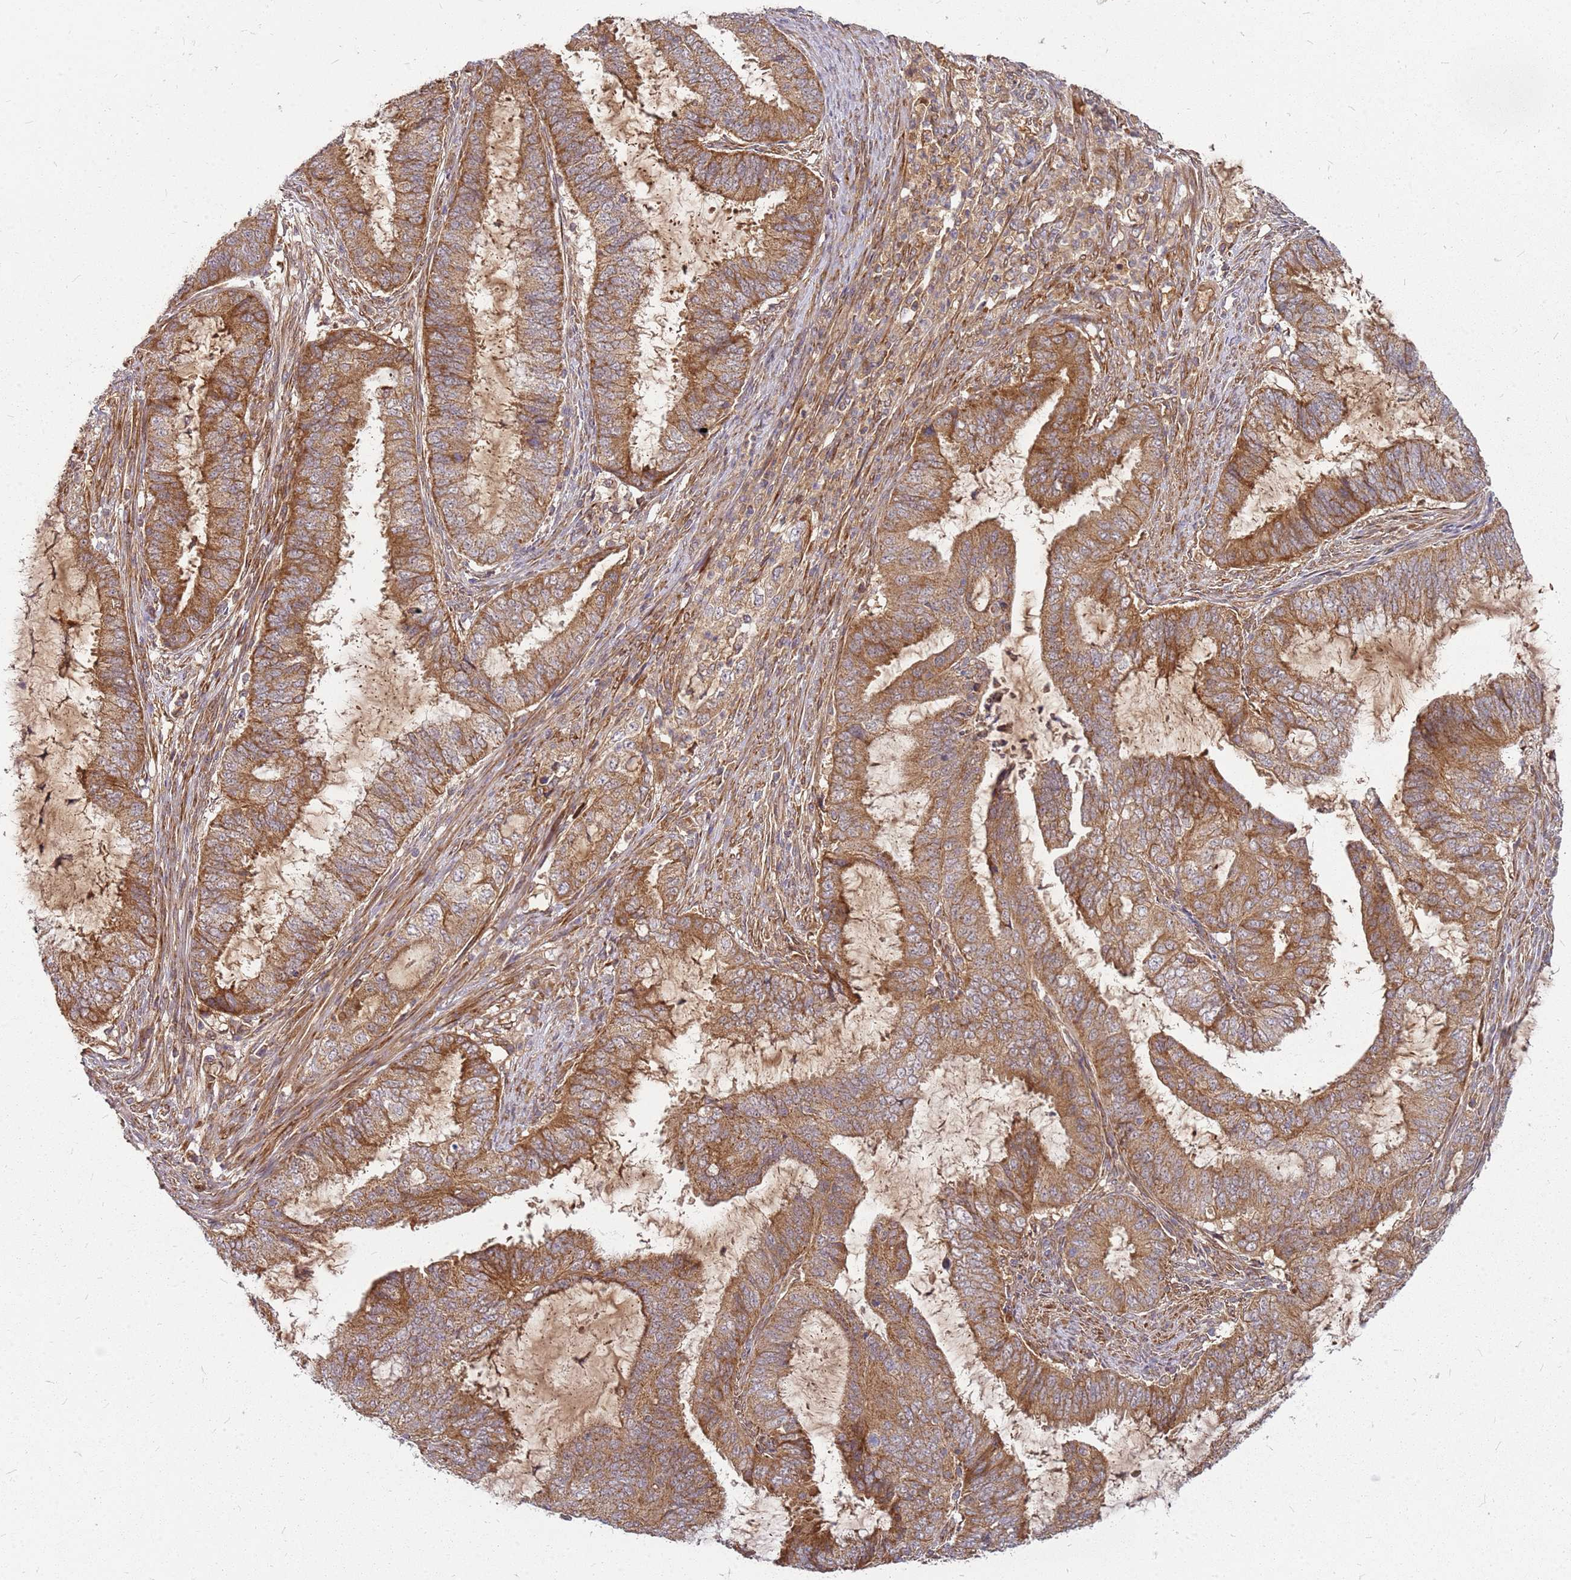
{"staining": {"intensity": "moderate", "quantity": ">75%", "location": "cytoplasmic/membranous"}, "tissue": "endometrial cancer", "cell_type": "Tumor cells", "image_type": "cancer", "snomed": [{"axis": "morphology", "description": "Adenocarcinoma, NOS"}, {"axis": "topography", "description": "Endometrium"}], "caption": "Immunohistochemical staining of human endometrial cancer (adenocarcinoma) demonstrates medium levels of moderate cytoplasmic/membranous staining in approximately >75% of tumor cells.", "gene": "CCDC159", "patient": {"sex": "female", "age": 51}}